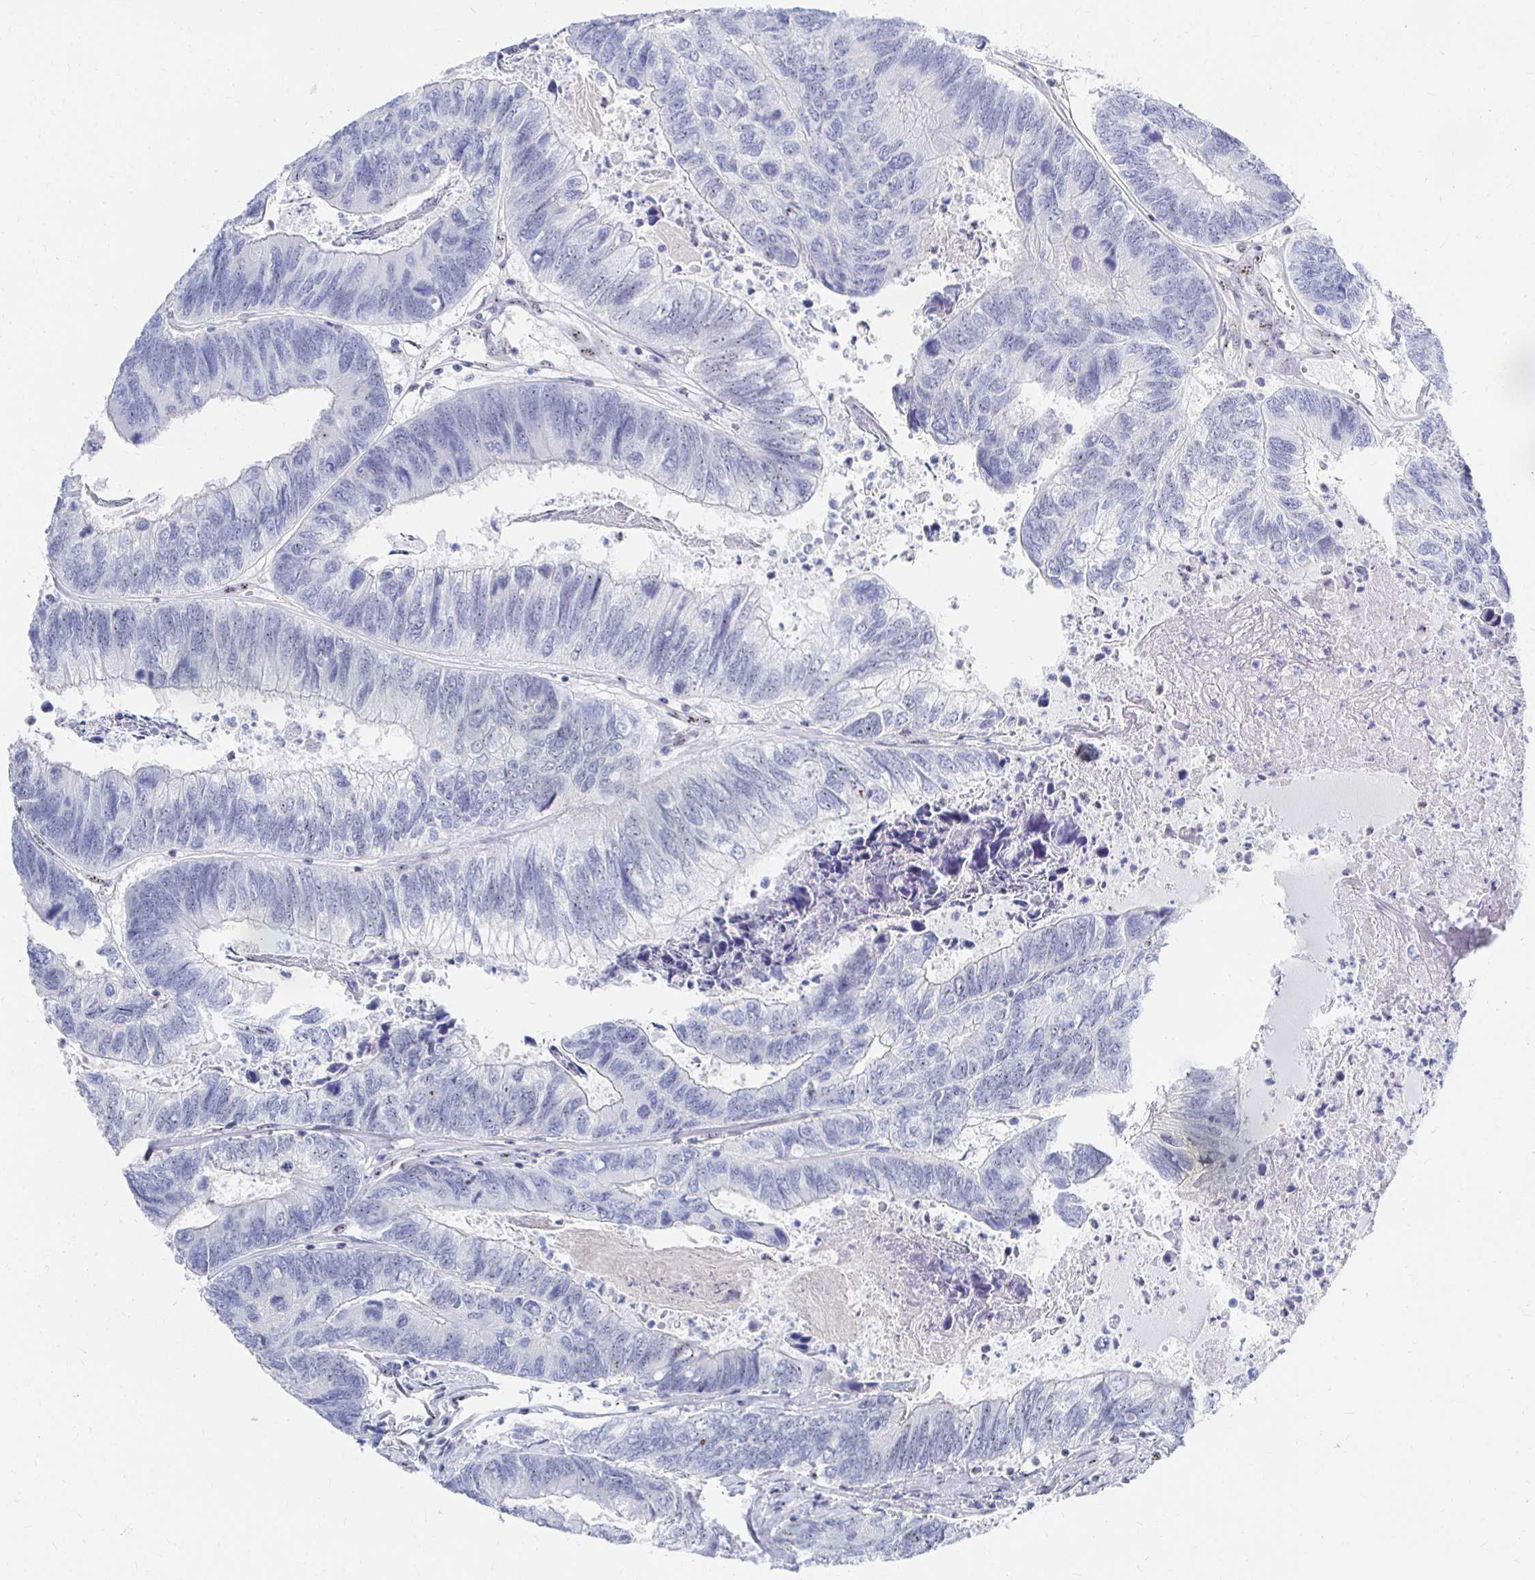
{"staining": {"intensity": "negative", "quantity": "none", "location": "none"}, "tissue": "colorectal cancer", "cell_type": "Tumor cells", "image_type": "cancer", "snomed": [{"axis": "morphology", "description": "Adenocarcinoma, NOS"}, {"axis": "topography", "description": "Colon"}], "caption": "High magnification brightfield microscopy of adenocarcinoma (colorectal) stained with DAB (brown) and counterstained with hematoxylin (blue): tumor cells show no significant positivity.", "gene": "CLIC3", "patient": {"sex": "female", "age": 67}}